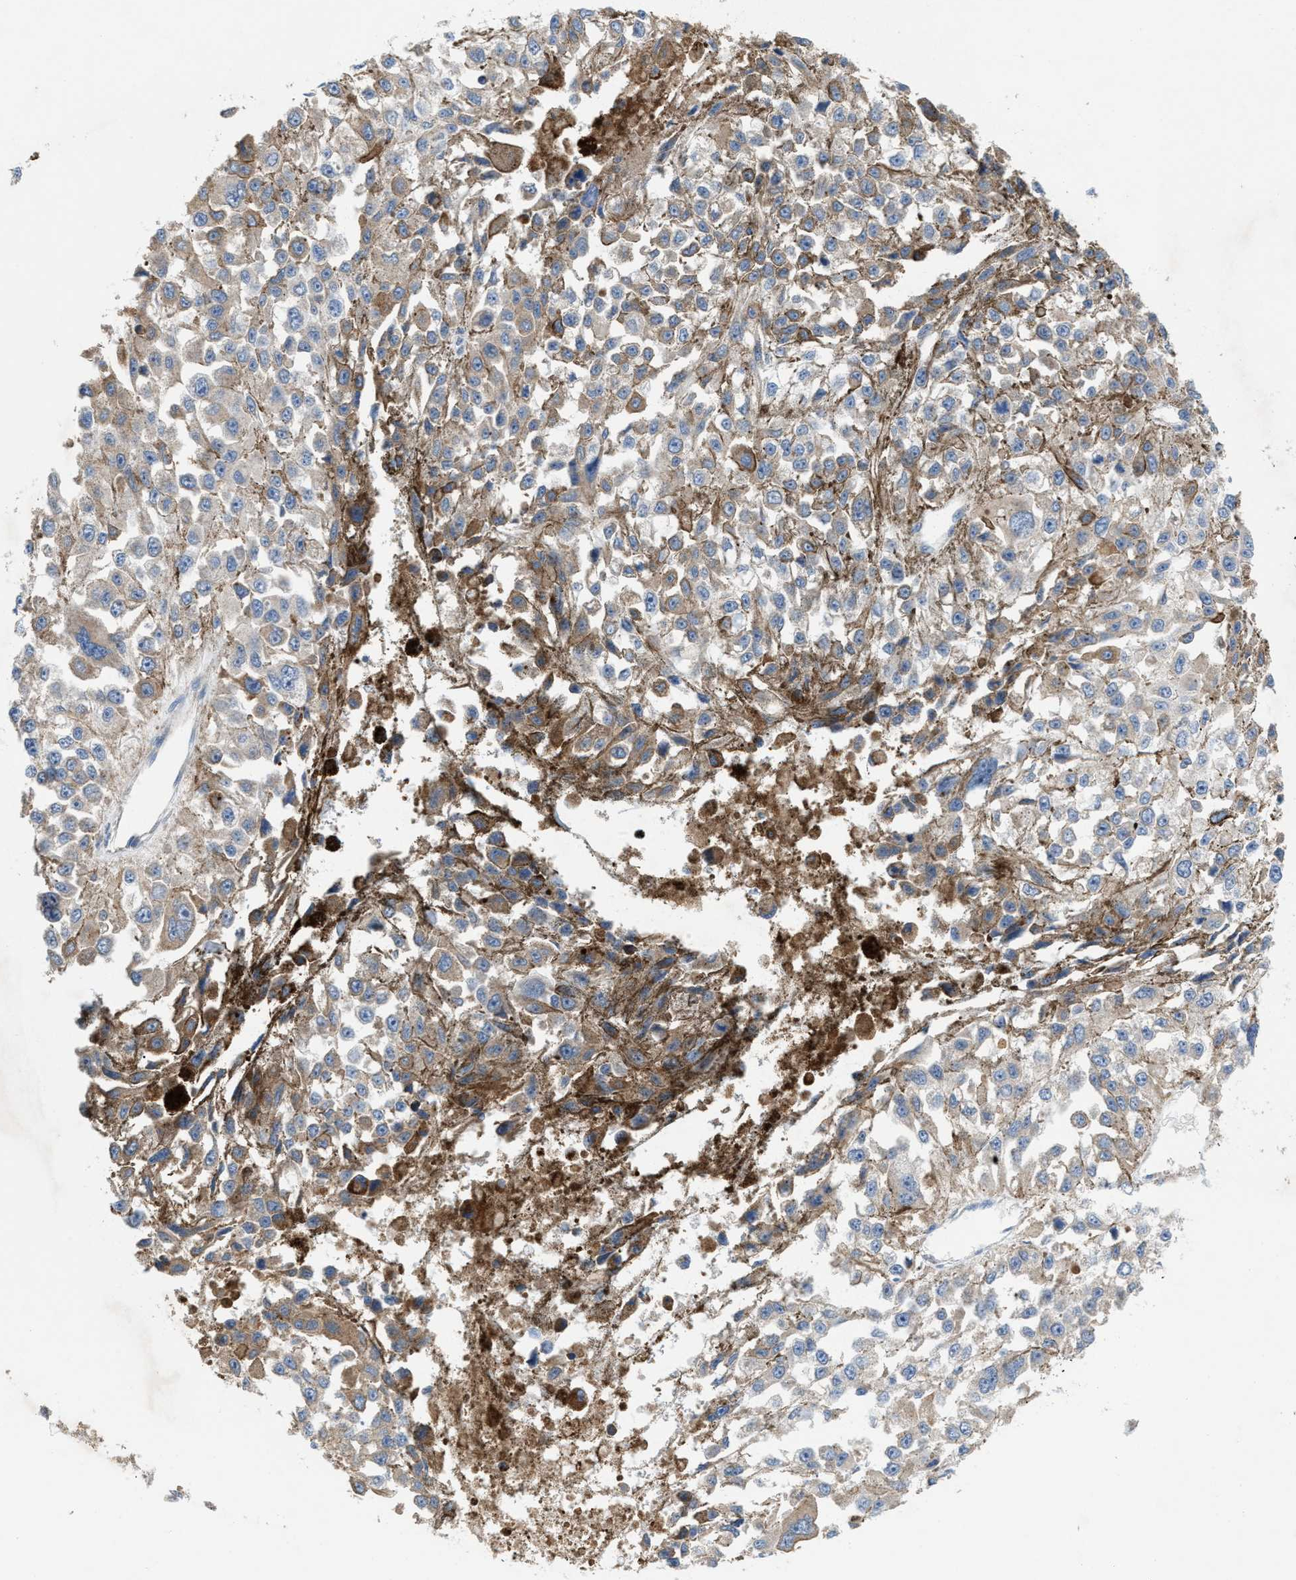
{"staining": {"intensity": "weak", "quantity": "25%-75%", "location": "cytoplasmic/membranous"}, "tissue": "melanoma", "cell_type": "Tumor cells", "image_type": "cancer", "snomed": [{"axis": "morphology", "description": "Malignant melanoma, Metastatic site"}, {"axis": "topography", "description": "Lymph node"}], "caption": "This micrograph shows immunohistochemistry (IHC) staining of human melanoma, with low weak cytoplasmic/membranous positivity in about 25%-75% of tumor cells.", "gene": "DYNC2I1", "patient": {"sex": "male", "age": 59}}